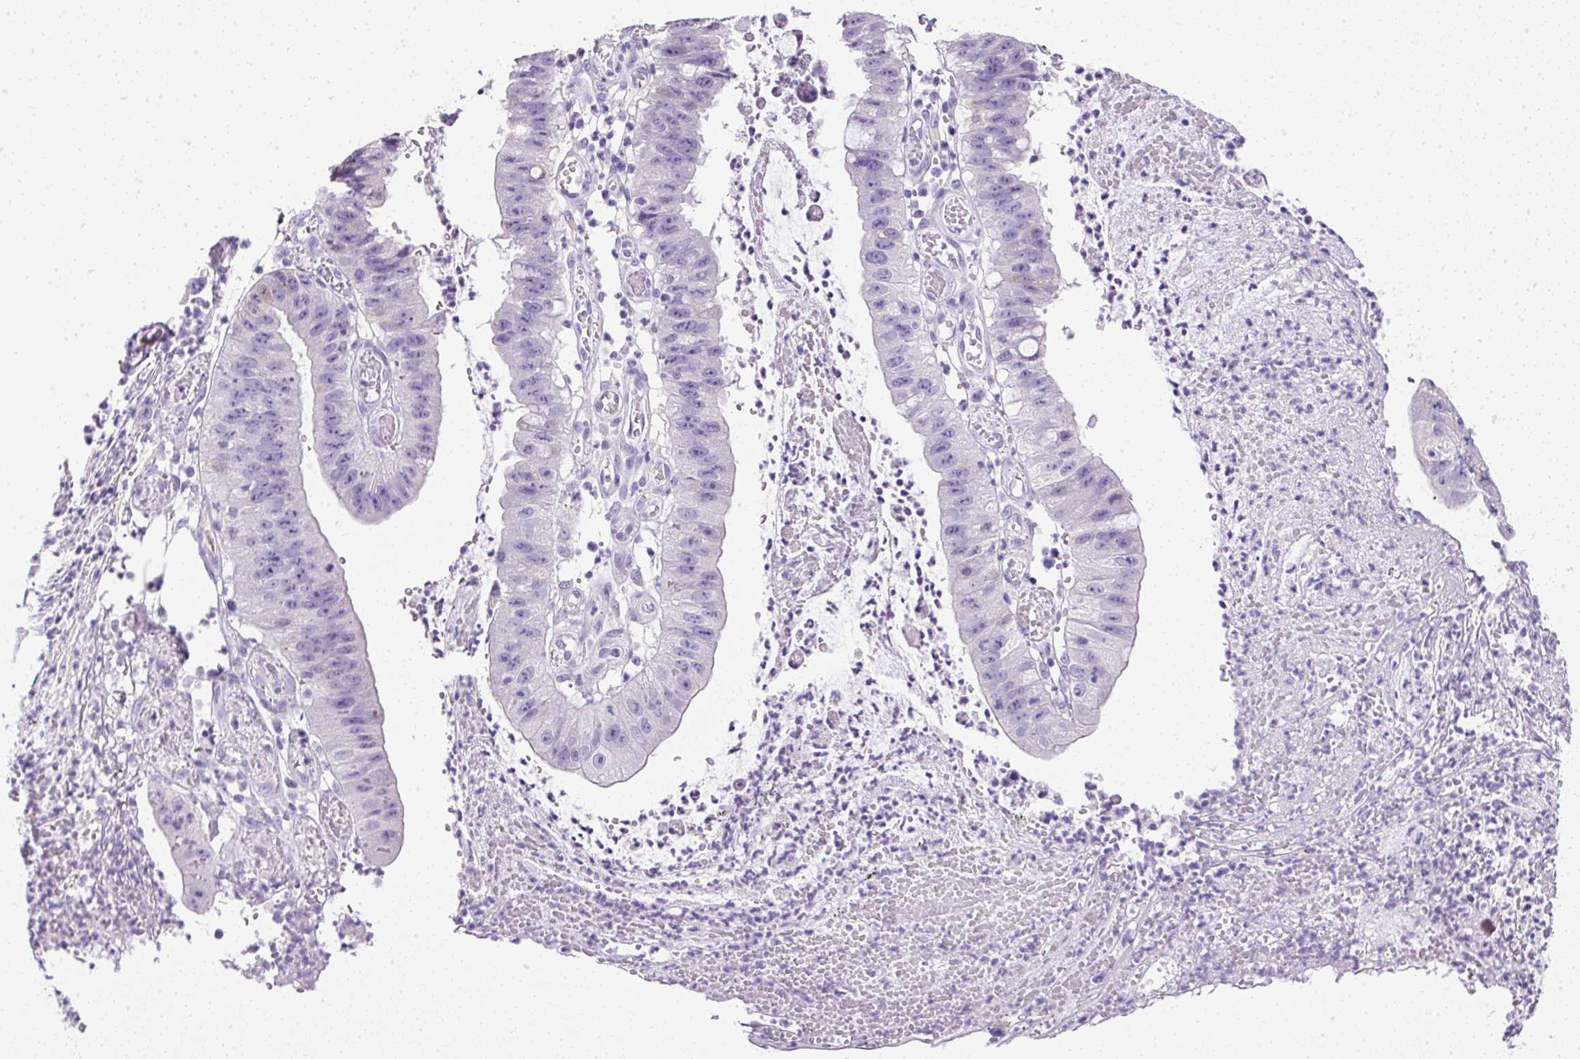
{"staining": {"intensity": "negative", "quantity": "none", "location": "none"}, "tissue": "stomach cancer", "cell_type": "Tumor cells", "image_type": "cancer", "snomed": [{"axis": "morphology", "description": "Adenocarcinoma, NOS"}, {"axis": "topography", "description": "Stomach"}], "caption": "The micrograph demonstrates no significant expression in tumor cells of adenocarcinoma (stomach). (DAB immunohistochemistry (IHC) with hematoxylin counter stain).", "gene": "C2CD4C", "patient": {"sex": "male", "age": 59}}